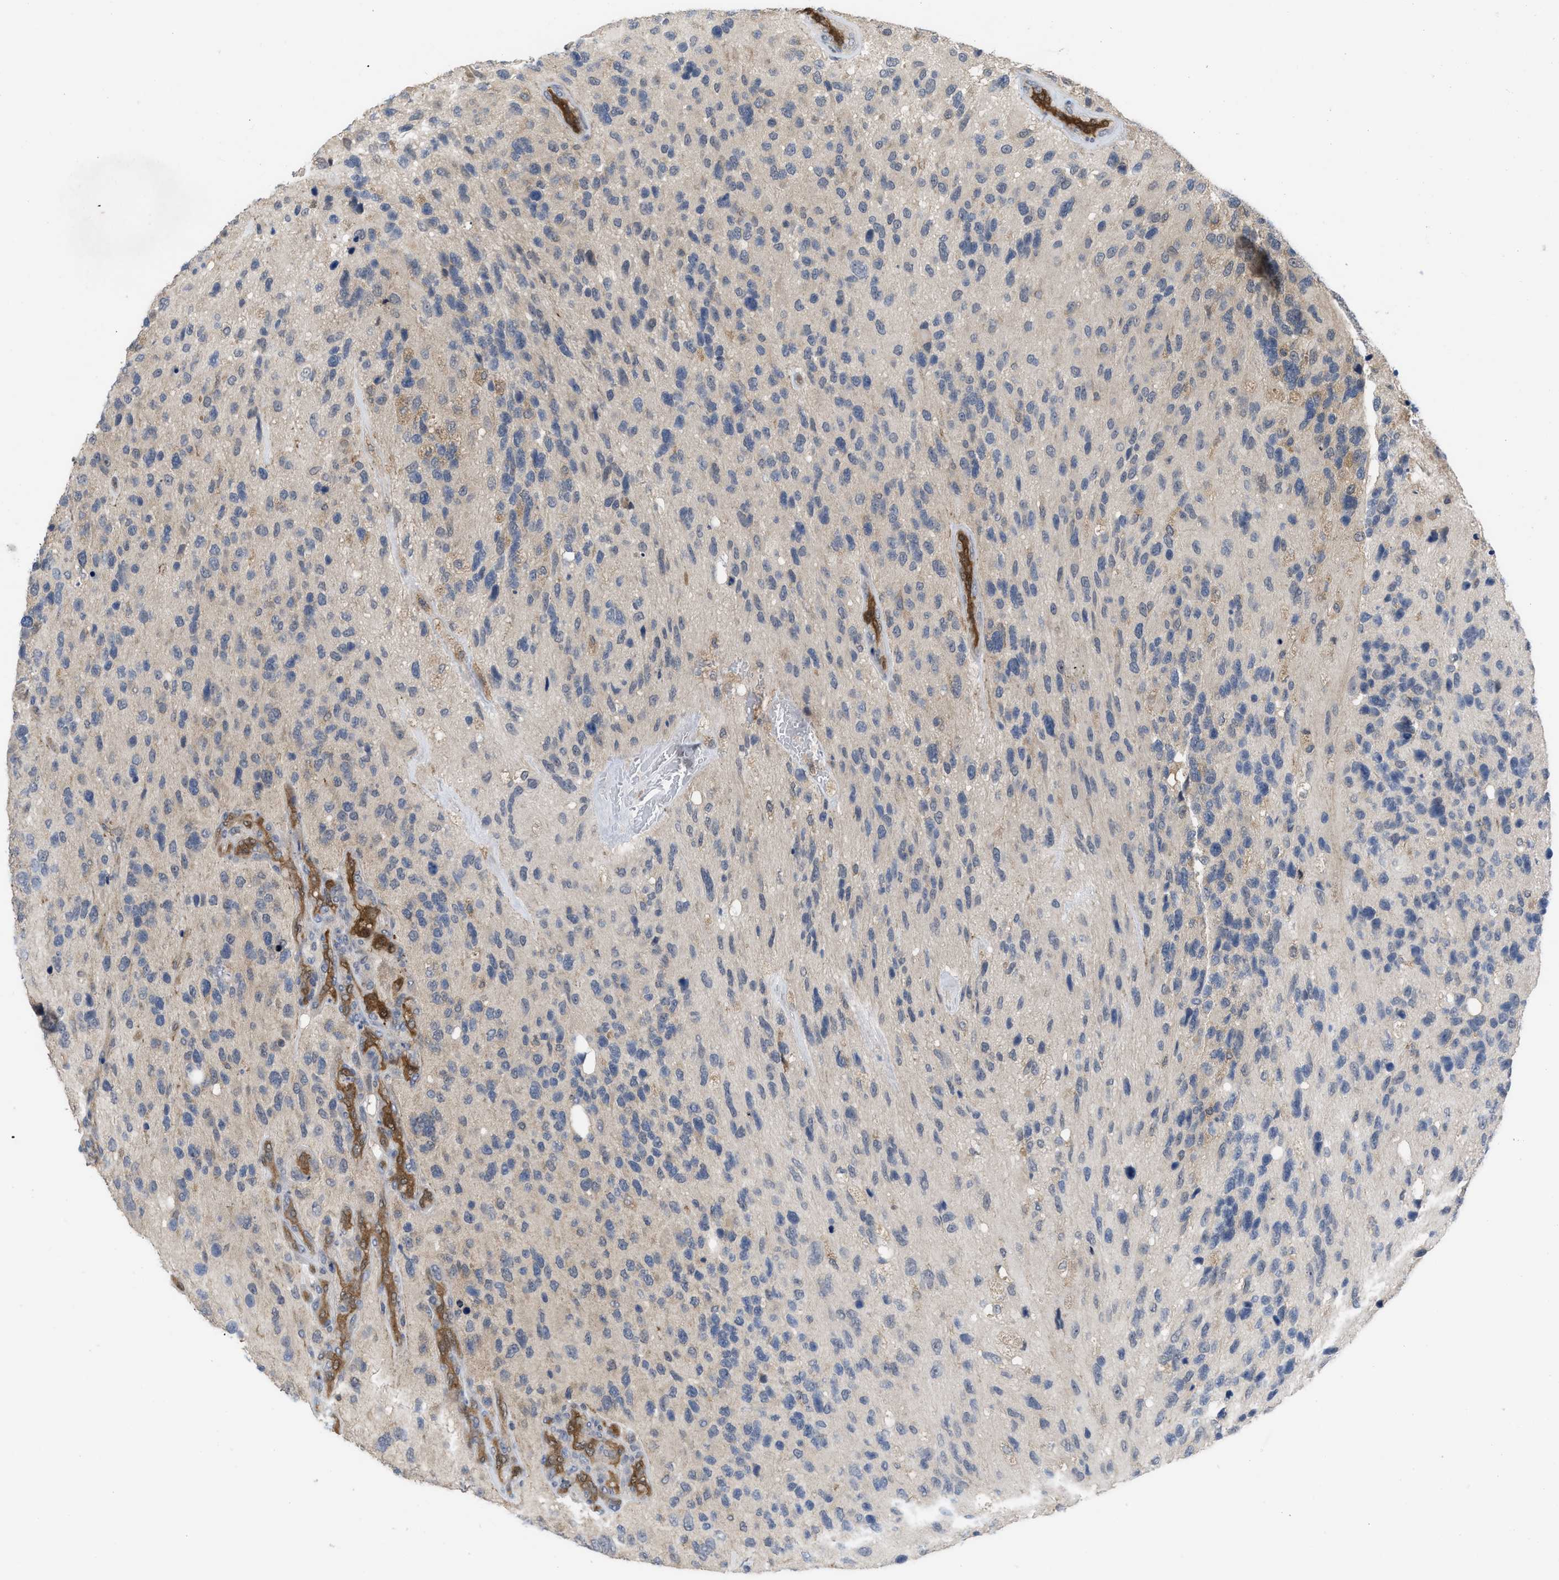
{"staining": {"intensity": "negative", "quantity": "none", "location": "none"}, "tissue": "glioma", "cell_type": "Tumor cells", "image_type": "cancer", "snomed": [{"axis": "morphology", "description": "Glioma, malignant, High grade"}, {"axis": "topography", "description": "Brain"}], "caption": "The histopathology image exhibits no staining of tumor cells in malignant glioma (high-grade). (Immunohistochemistry (ihc), brightfield microscopy, high magnification).", "gene": "LDAF1", "patient": {"sex": "female", "age": 58}}